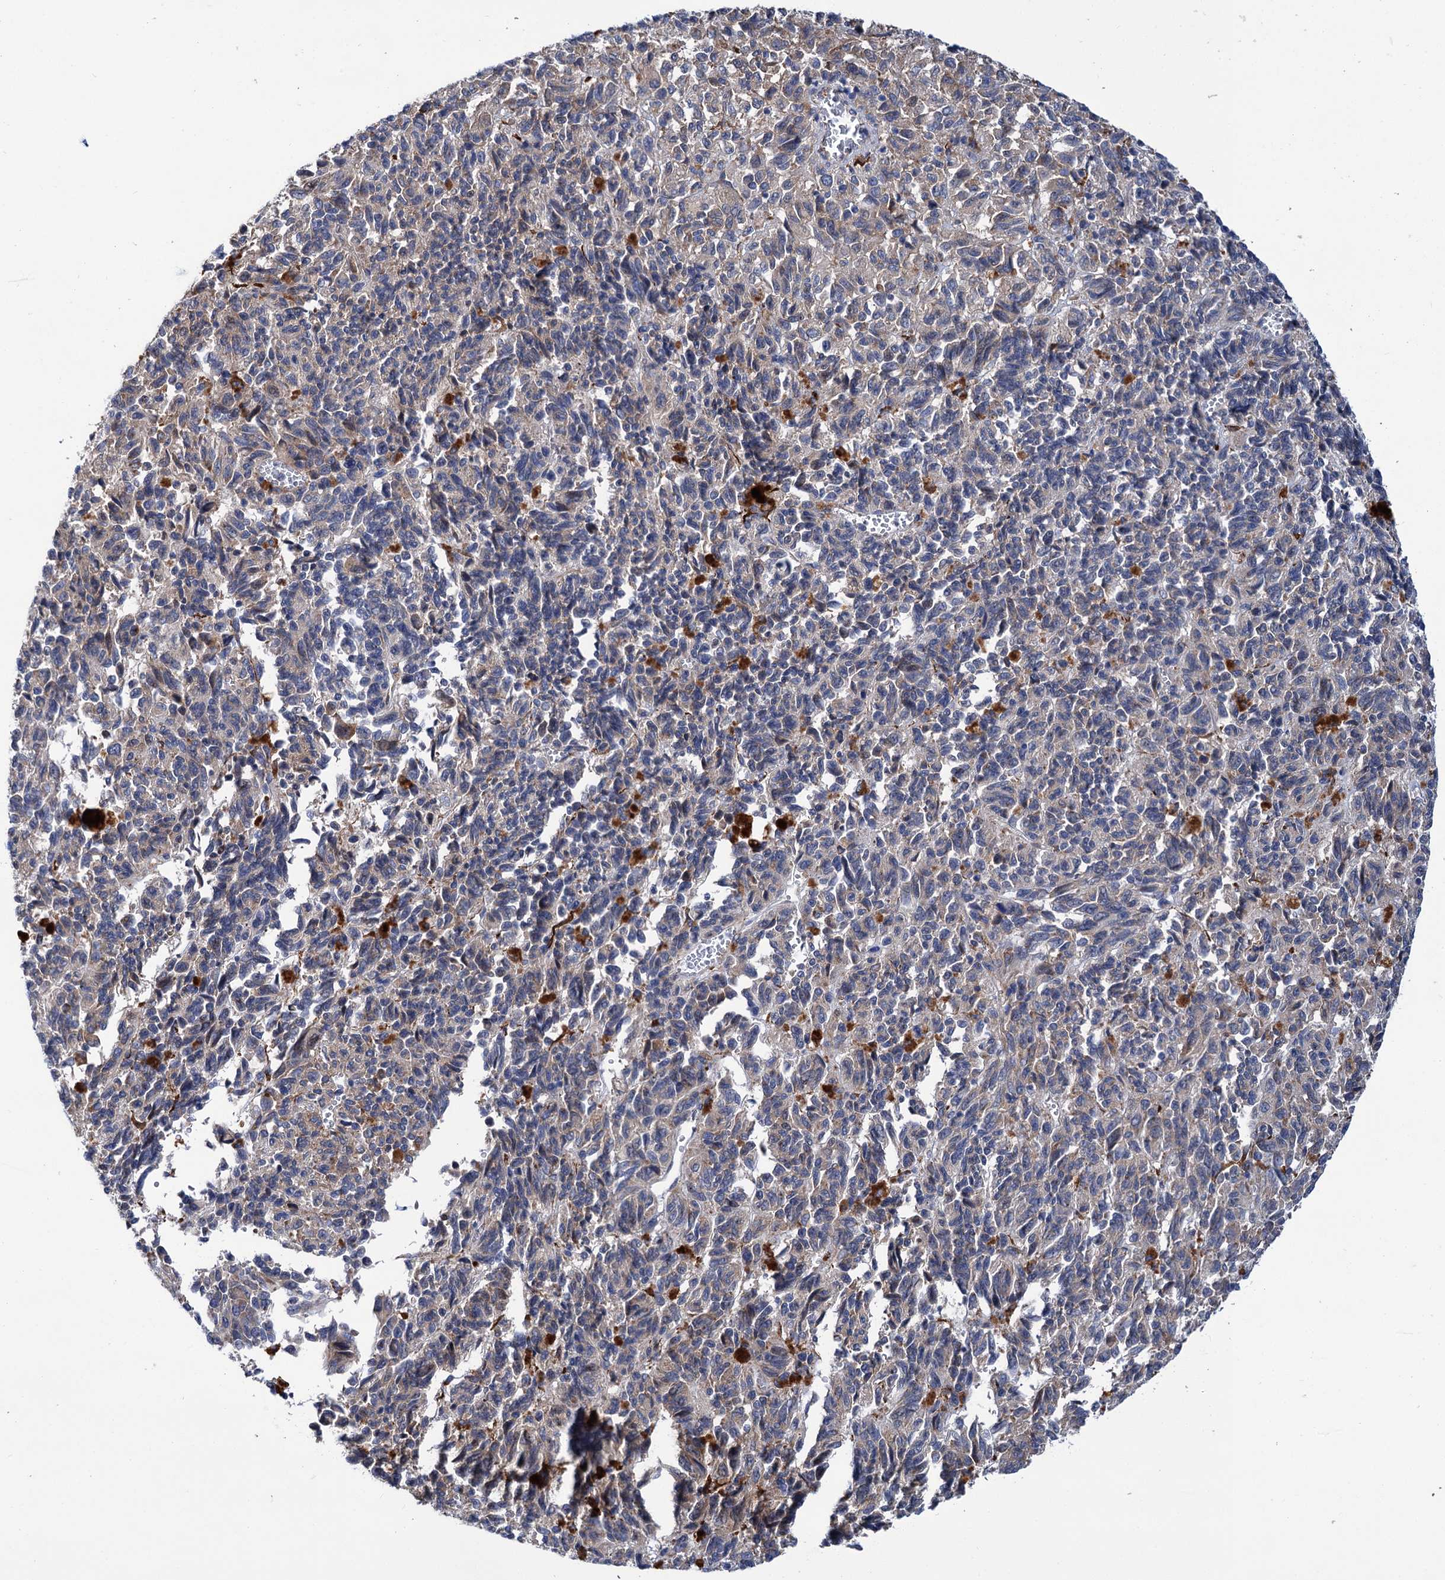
{"staining": {"intensity": "negative", "quantity": "none", "location": "none"}, "tissue": "melanoma", "cell_type": "Tumor cells", "image_type": "cancer", "snomed": [{"axis": "morphology", "description": "Malignant melanoma, Metastatic site"}, {"axis": "topography", "description": "Lung"}], "caption": "Immunohistochemistry image of neoplastic tissue: melanoma stained with DAB (3,3'-diaminobenzidine) exhibits no significant protein expression in tumor cells.", "gene": "TRIM55", "patient": {"sex": "male", "age": 64}}